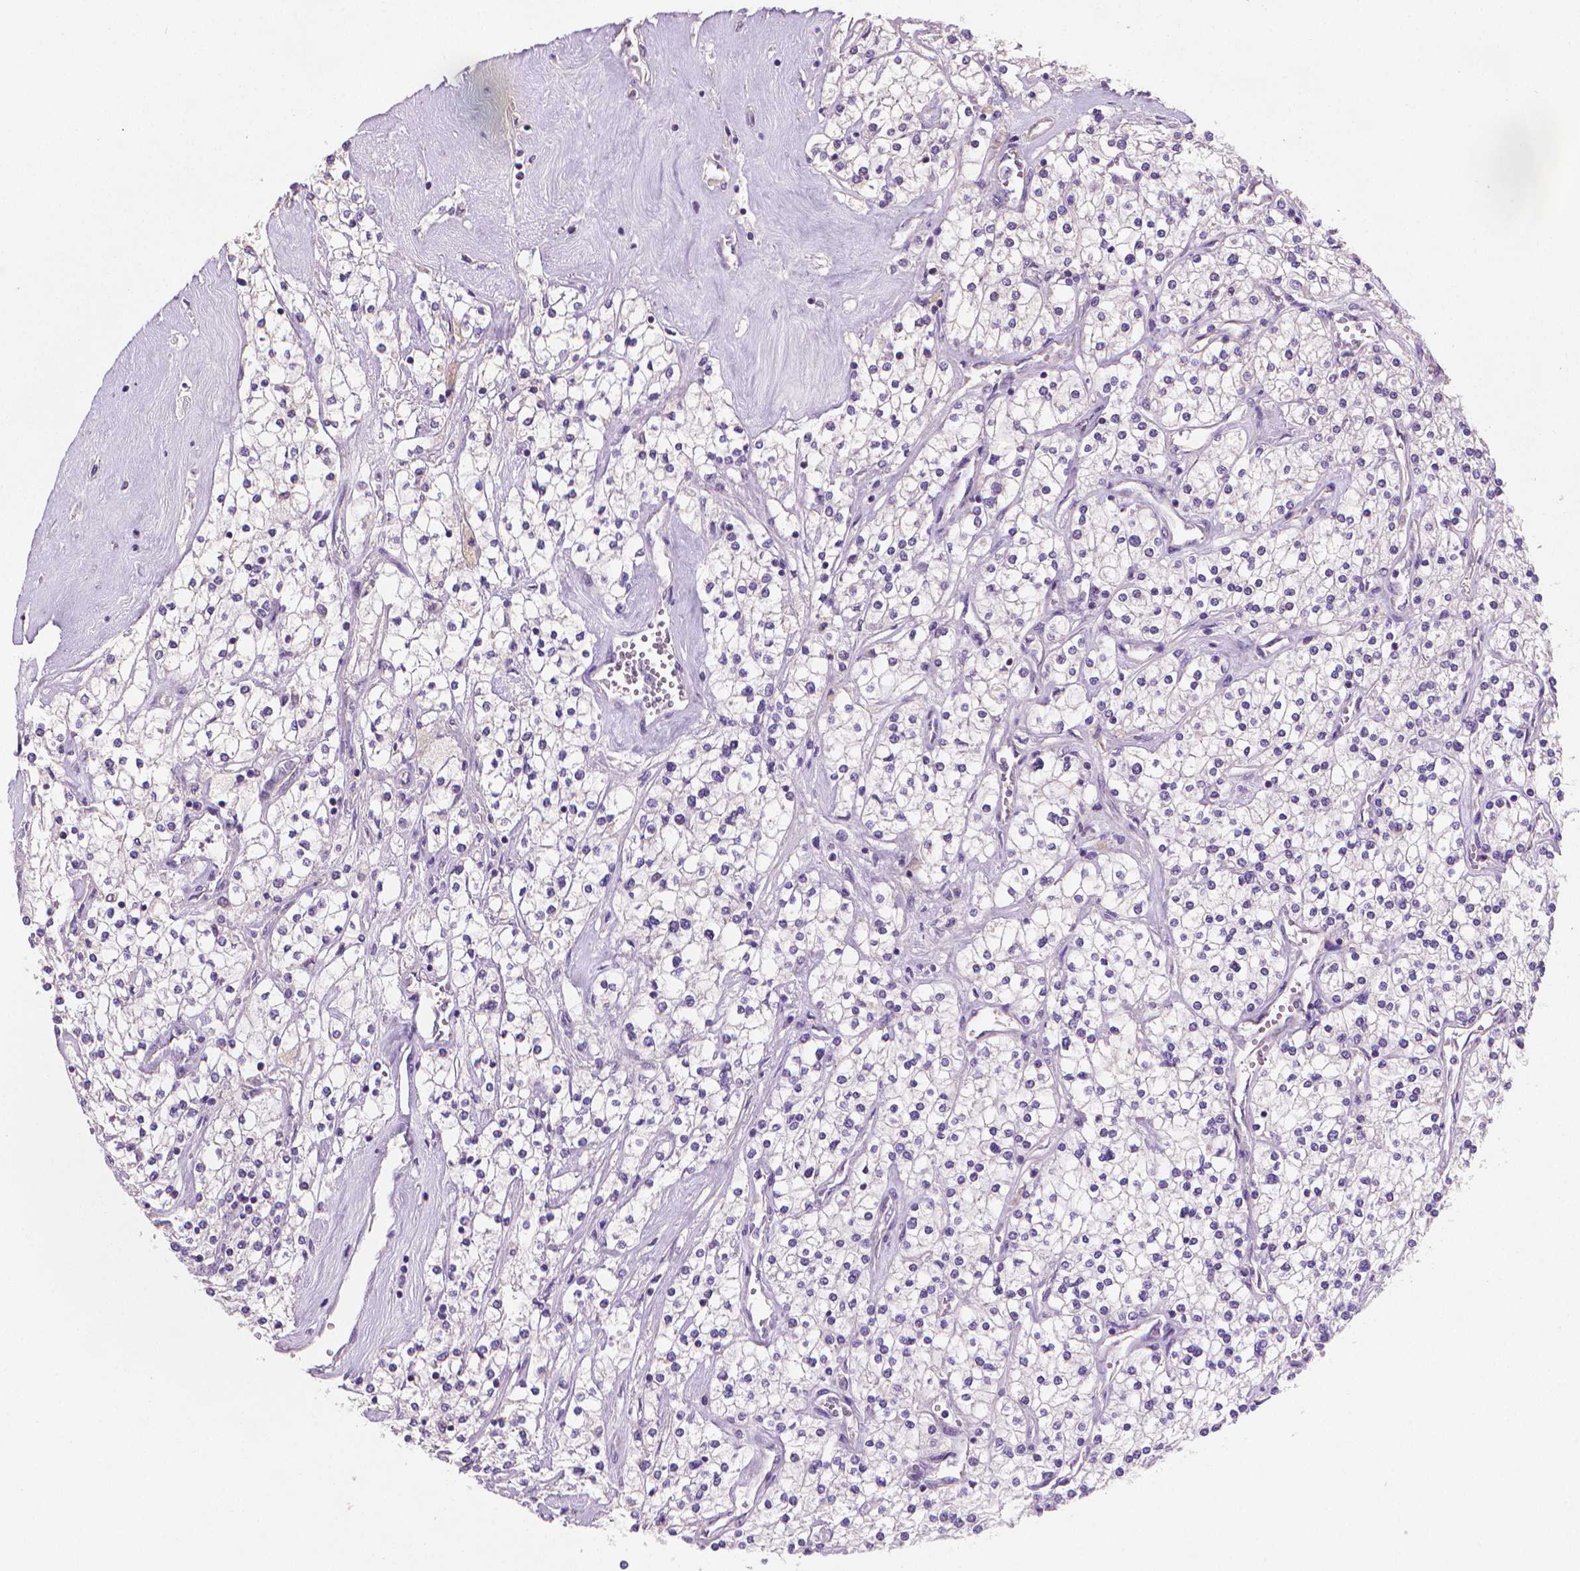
{"staining": {"intensity": "negative", "quantity": "none", "location": "none"}, "tissue": "renal cancer", "cell_type": "Tumor cells", "image_type": "cancer", "snomed": [{"axis": "morphology", "description": "Adenocarcinoma, NOS"}, {"axis": "topography", "description": "Kidney"}], "caption": "Immunohistochemistry of renal adenocarcinoma reveals no expression in tumor cells.", "gene": "CLXN", "patient": {"sex": "male", "age": 80}}